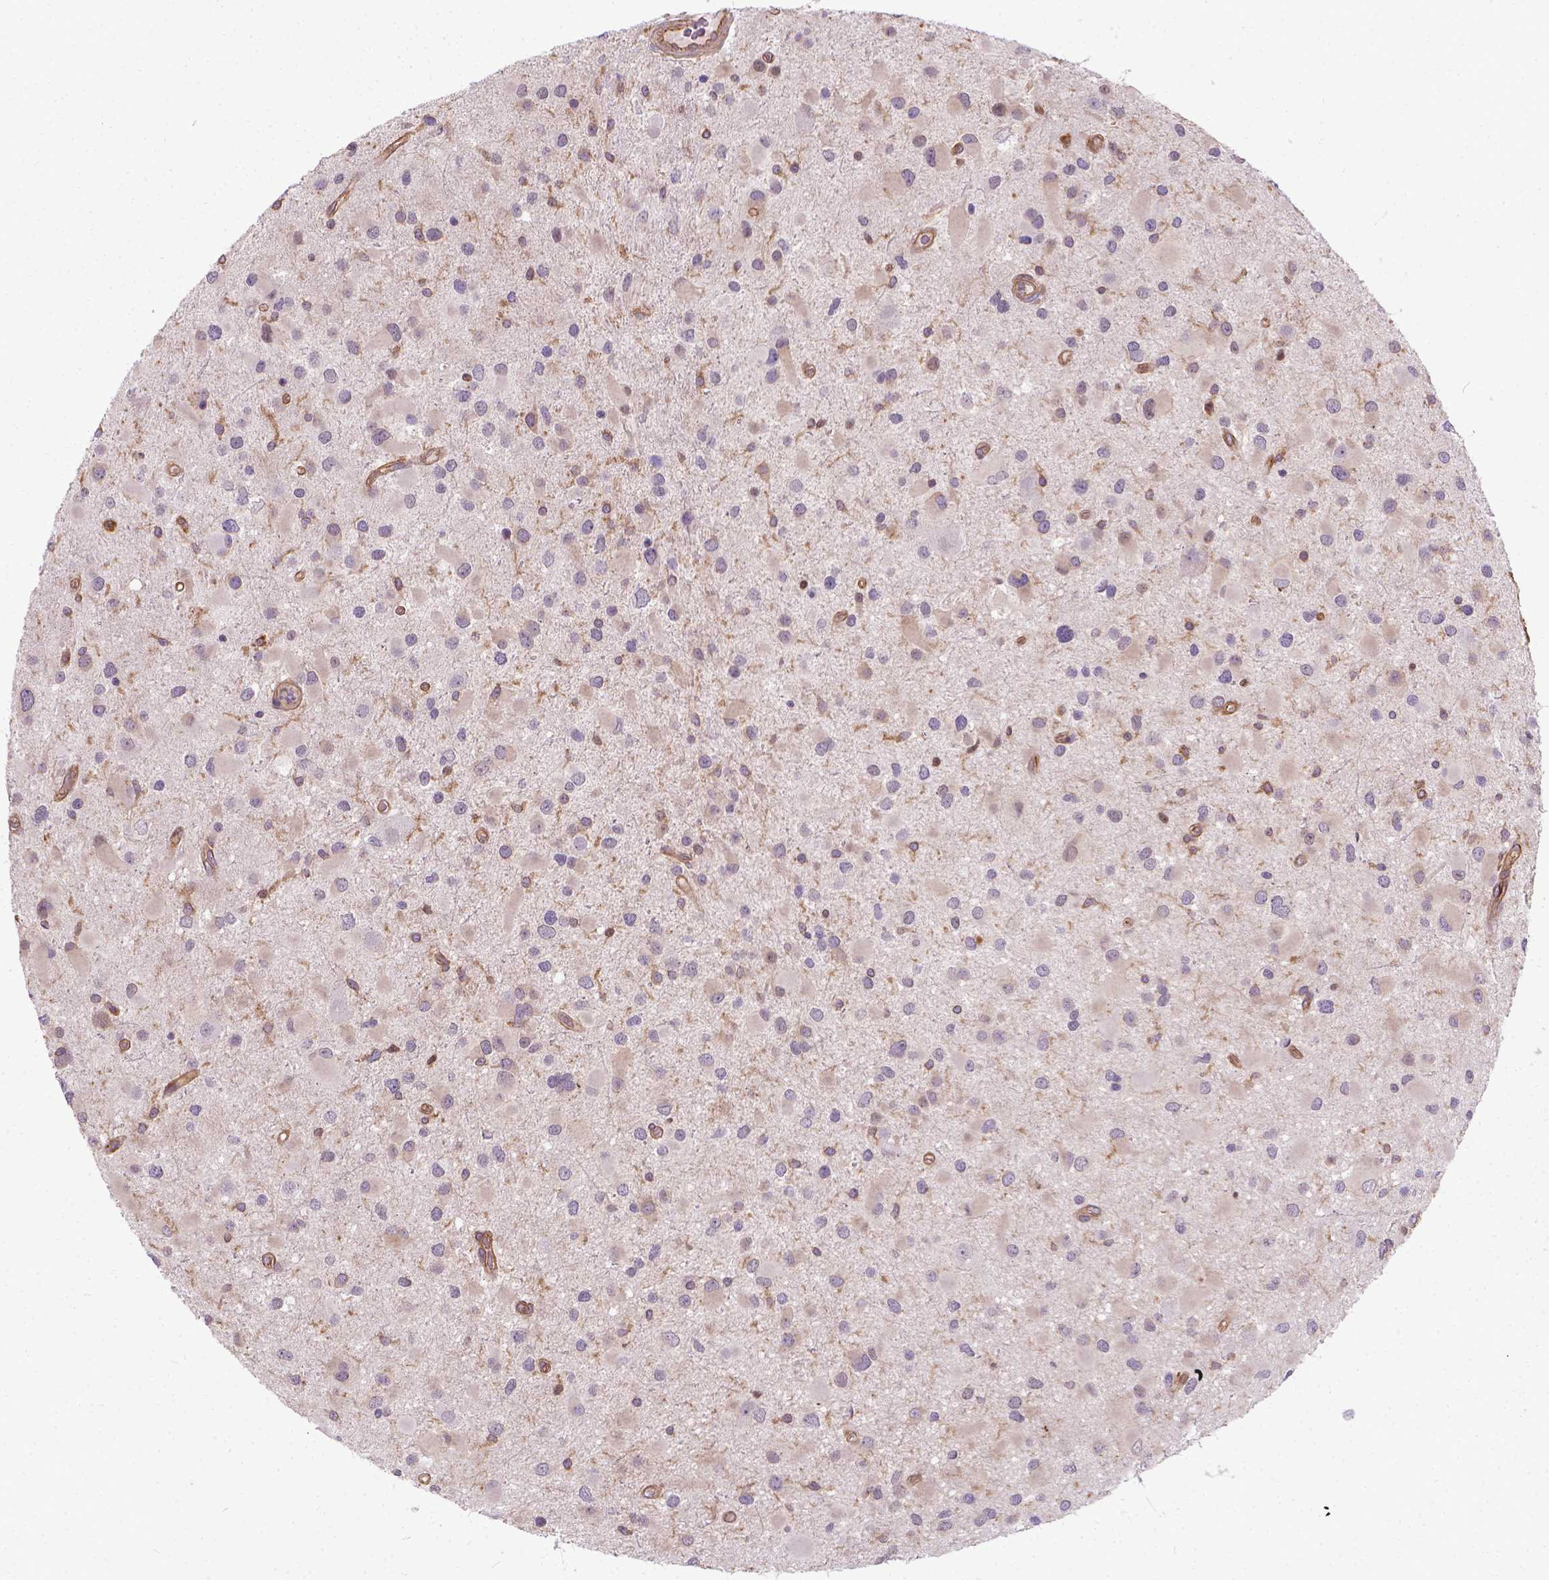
{"staining": {"intensity": "negative", "quantity": "none", "location": "none"}, "tissue": "glioma", "cell_type": "Tumor cells", "image_type": "cancer", "snomed": [{"axis": "morphology", "description": "Glioma, malignant, Low grade"}, {"axis": "topography", "description": "Brain"}], "caption": "High power microscopy micrograph of an immunohistochemistry histopathology image of malignant glioma (low-grade), revealing no significant expression in tumor cells.", "gene": "CFAP299", "patient": {"sex": "female", "age": 32}}